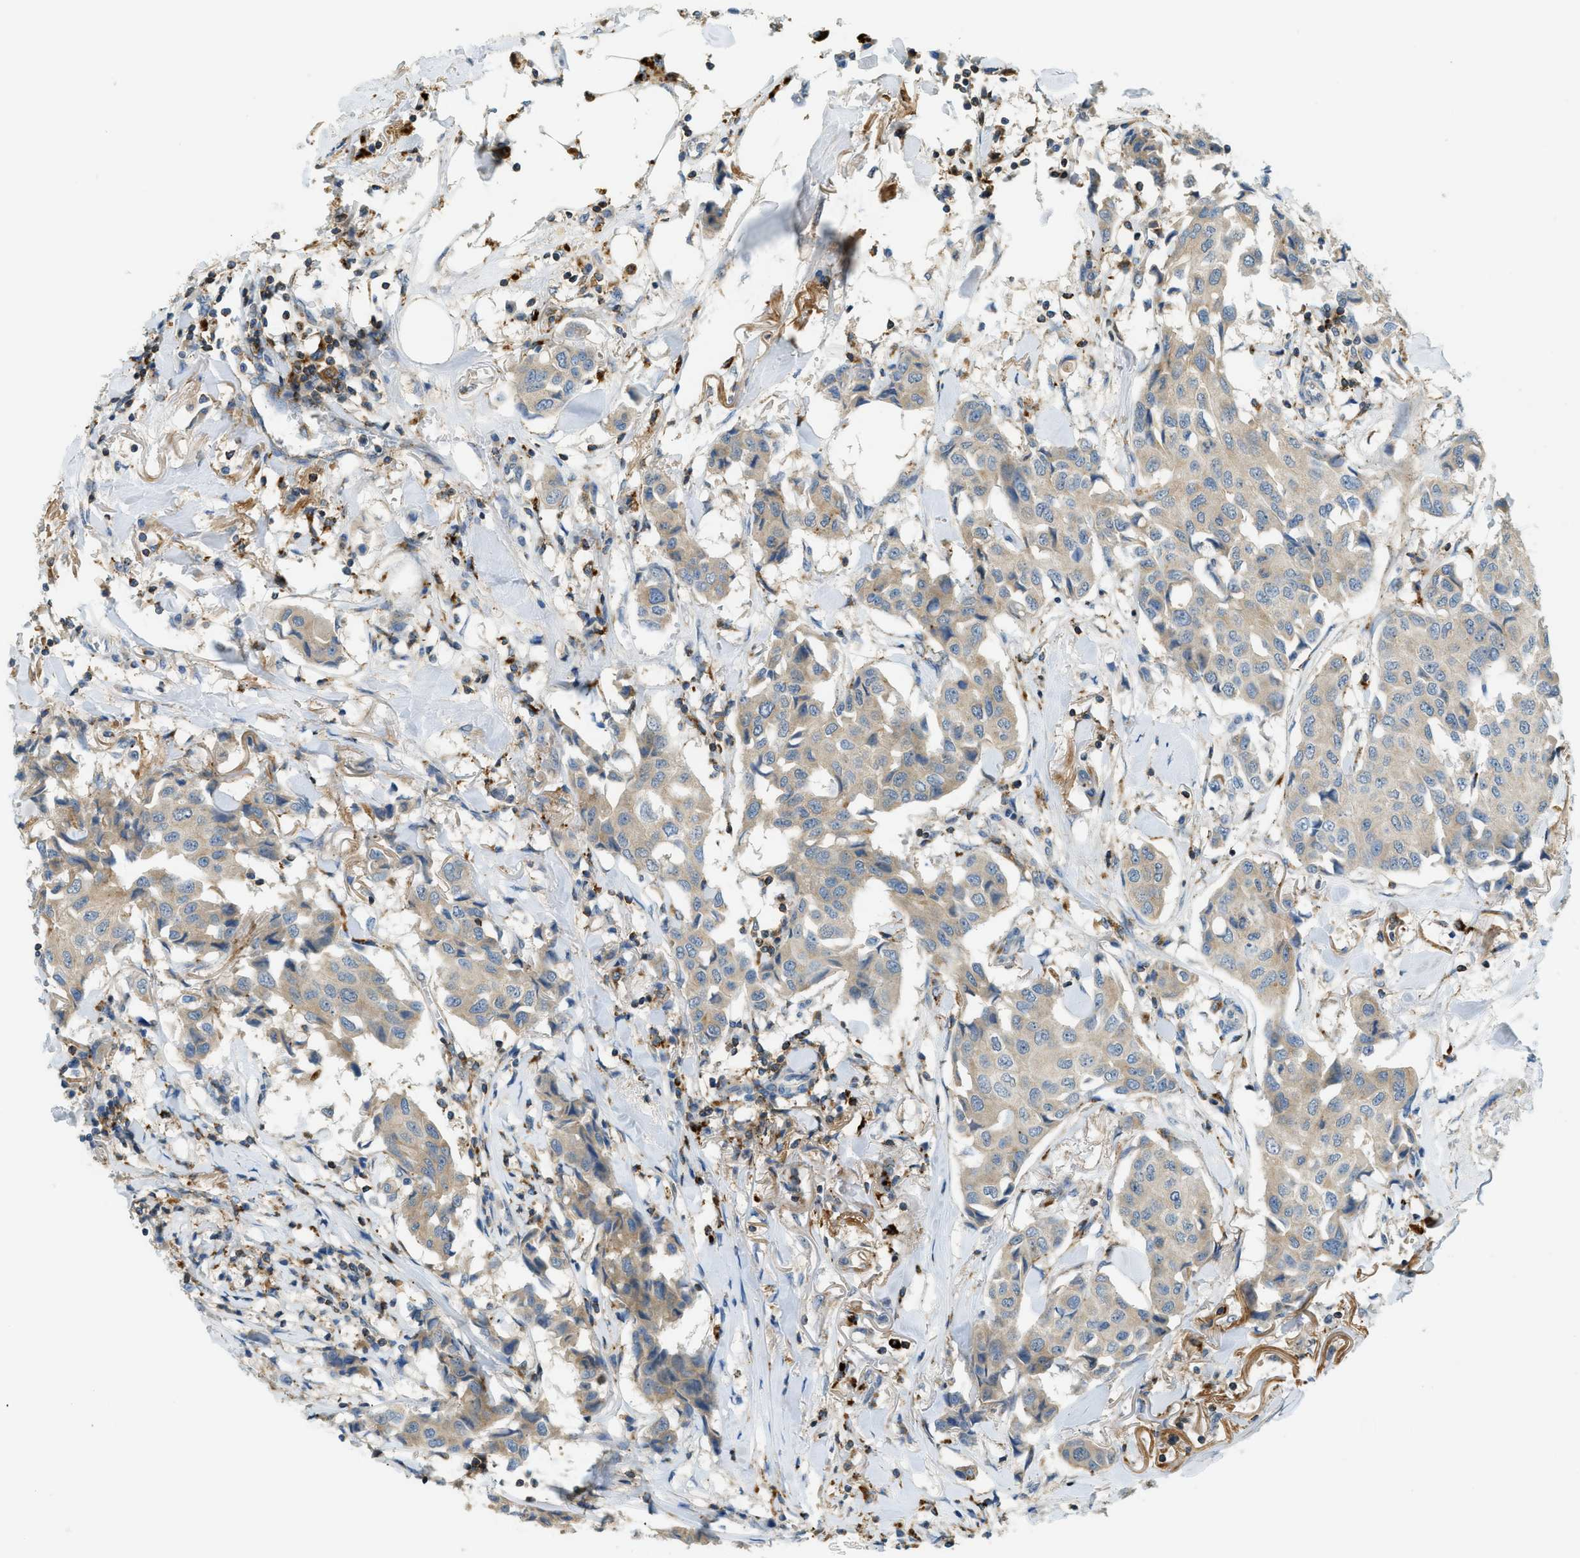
{"staining": {"intensity": "moderate", "quantity": "25%-75%", "location": "cytoplasmic/membranous"}, "tissue": "breast cancer", "cell_type": "Tumor cells", "image_type": "cancer", "snomed": [{"axis": "morphology", "description": "Duct carcinoma"}, {"axis": "topography", "description": "Breast"}], "caption": "A photomicrograph of breast cancer (invasive ductal carcinoma) stained for a protein shows moderate cytoplasmic/membranous brown staining in tumor cells.", "gene": "PLBD2", "patient": {"sex": "female", "age": 80}}